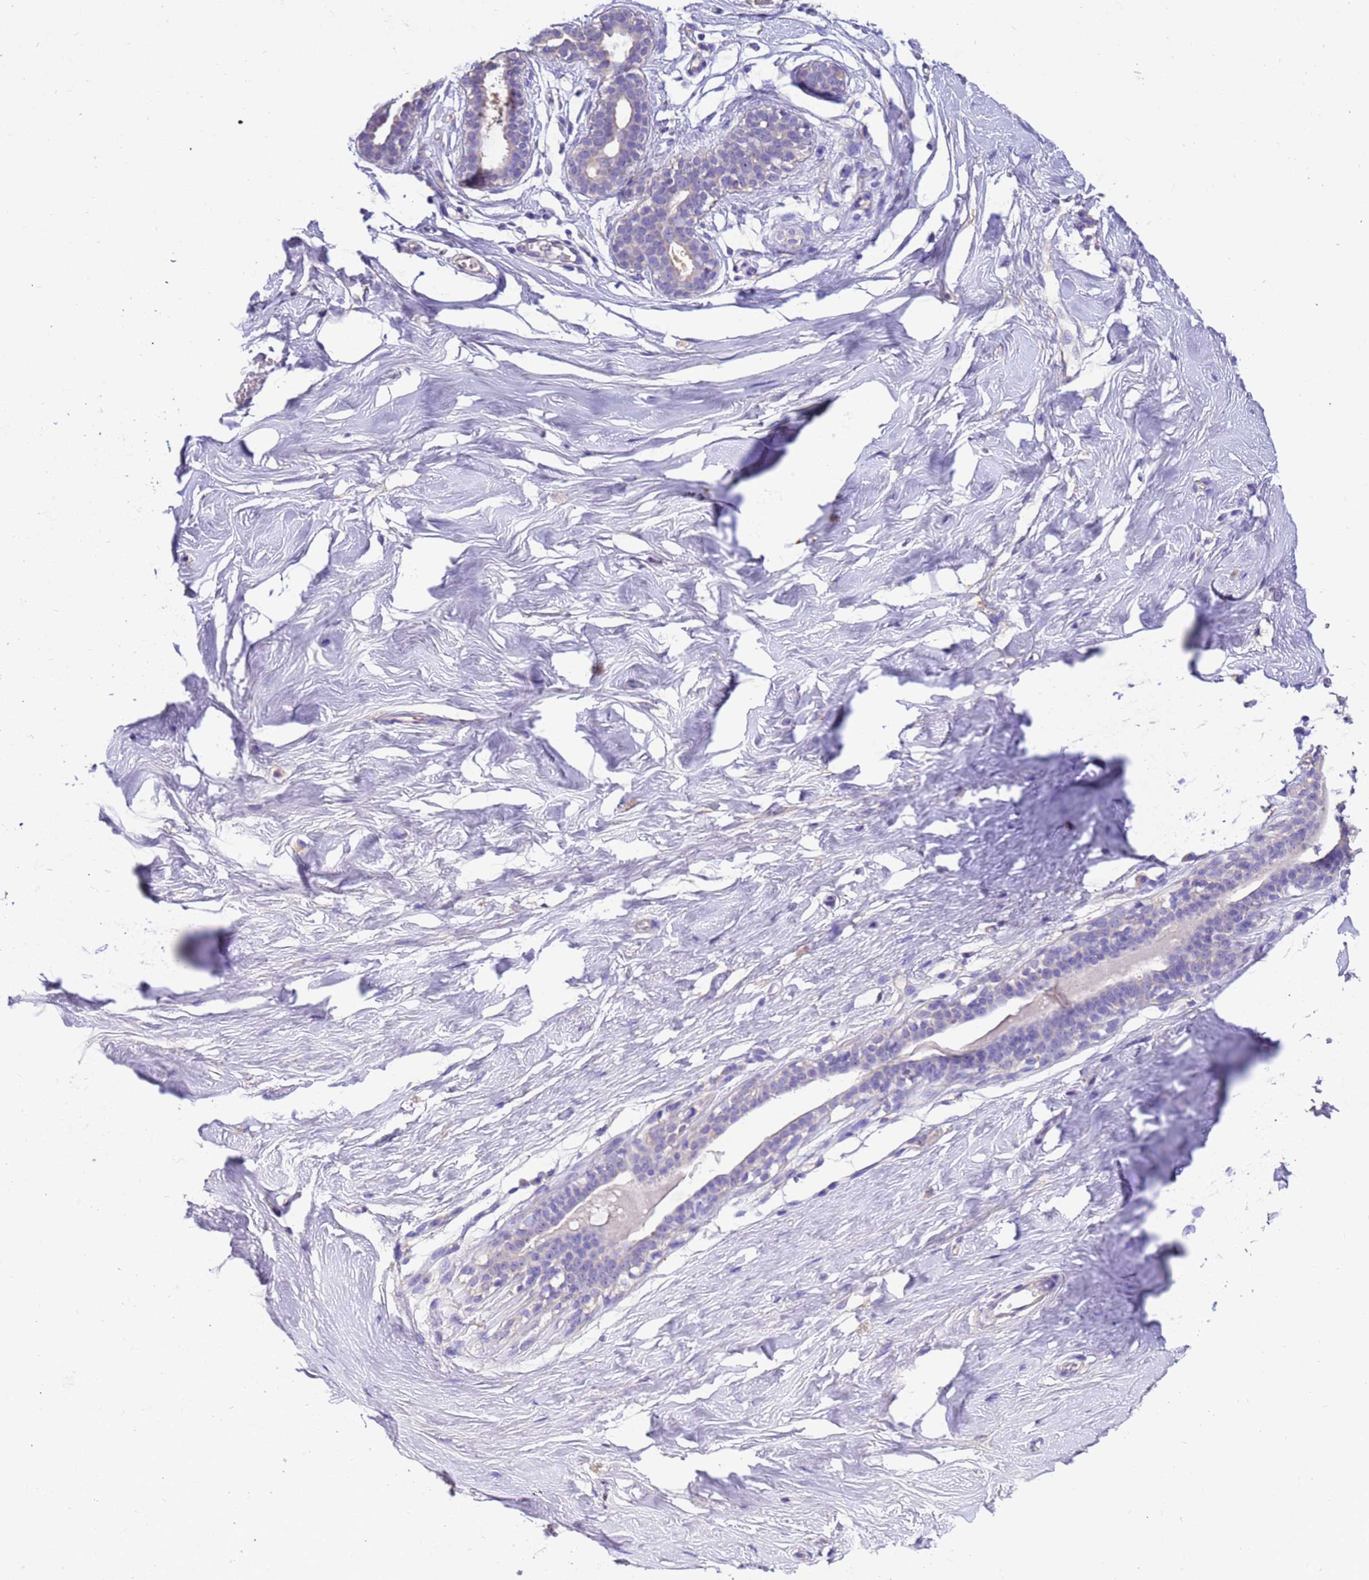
{"staining": {"intensity": "negative", "quantity": "none", "location": "none"}, "tissue": "breast", "cell_type": "Adipocytes", "image_type": "normal", "snomed": [{"axis": "morphology", "description": "Normal tissue, NOS"}, {"axis": "morphology", "description": "Adenoma, NOS"}, {"axis": "topography", "description": "Breast"}], "caption": "Photomicrograph shows no significant protein staining in adipocytes of unremarkable breast. (DAB immunohistochemistry (IHC) with hematoxylin counter stain).", "gene": "SRL", "patient": {"sex": "female", "age": 23}}